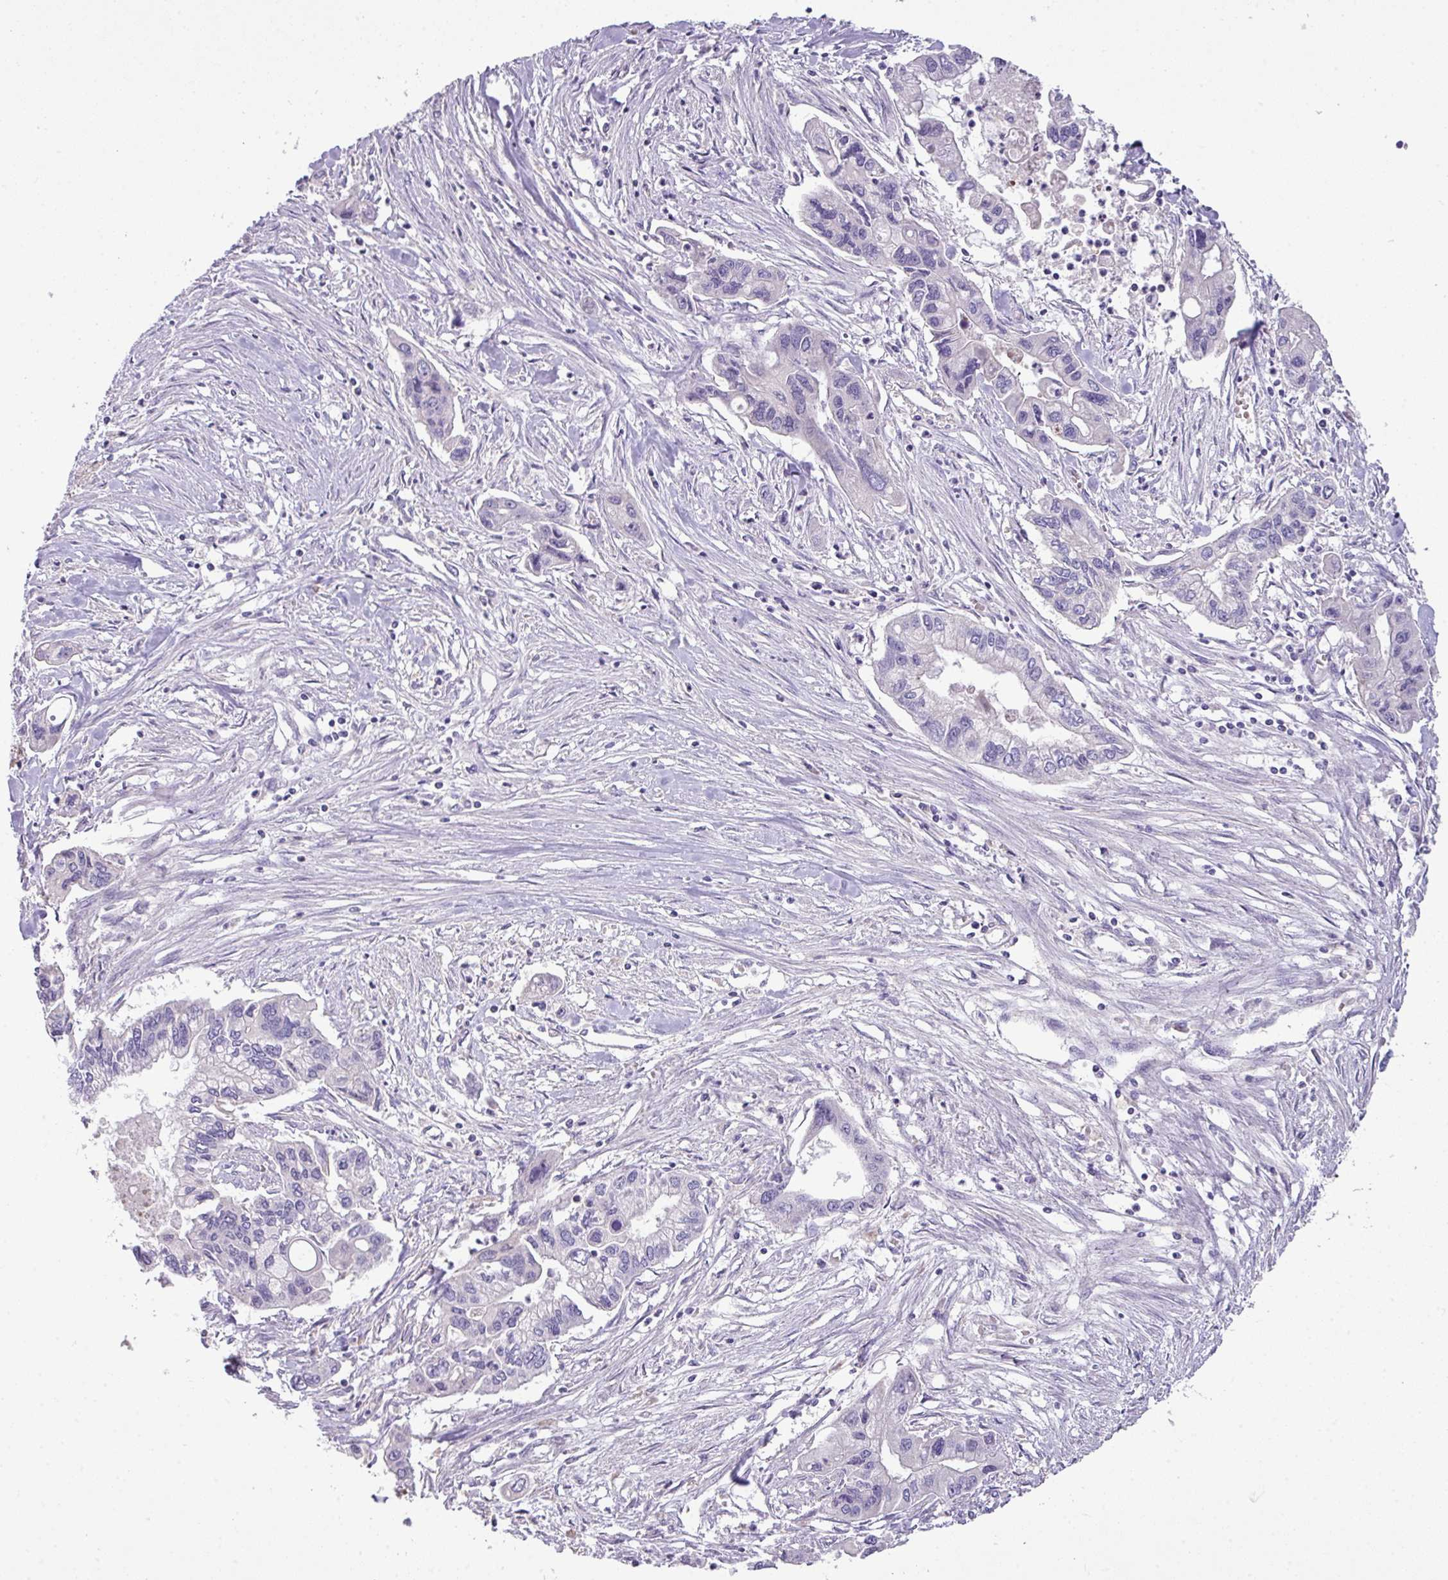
{"staining": {"intensity": "negative", "quantity": "none", "location": "none"}, "tissue": "pancreatic cancer", "cell_type": "Tumor cells", "image_type": "cancer", "snomed": [{"axis": "morphology", "description": "Adenocarcinoma, NOS"}, {"axis": "topography", "description": "Pancreas"}], "caption": "DAB immunohistochemical staining of human adenocarcinoma (pancreatic) reveals no significant staining in tumor cells.", "gene": "OR6C6", "patient": {"sex": "male", "age": 62}}